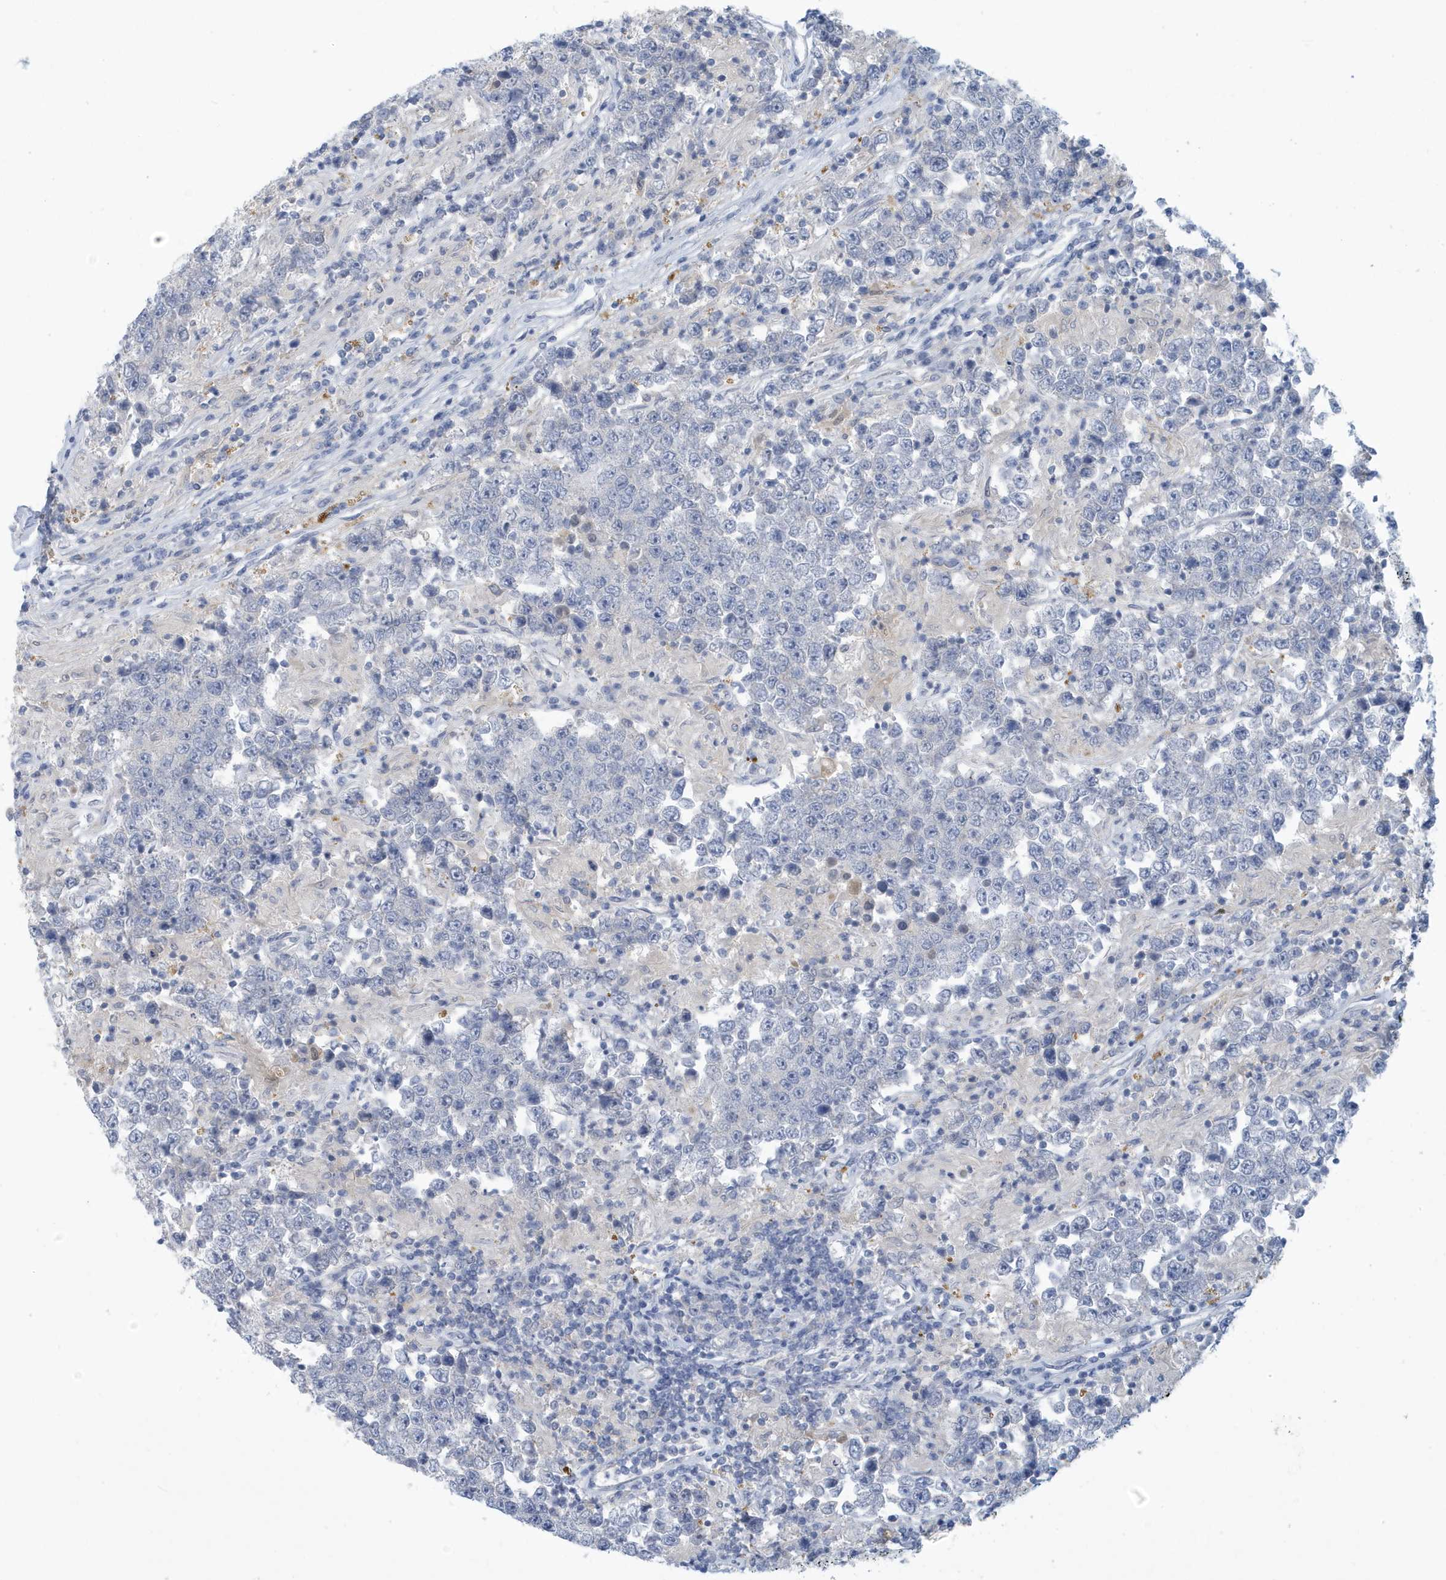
{"staining": {"intensity": "negative", "quantity": "none", "location": "none"}, "tissue": "testis cancer", "cell_type": "Tumor cells", "image_type": "cancer", "snomed": [{"axis": "morphology", "description": "Normal tissue, NOS"}, {"axis": "morphology", "description": "Urothelial carcinoma, High grade"}, {"axis": "morphology", "description": "Seminoma, NOS"}, {"axis": "morphology", "description": "Carcinoma, Embryonal, NOS"}, {"axis": "topography", "description": "Urinary bladder"}, {"axis": "topography", "description": "Testis"}], "caption": "A histopathology image of human testis cancer is negative for staining in tumor cells.", "gene": "VTA1", "patient": {"sex": "male", "age": 41}}